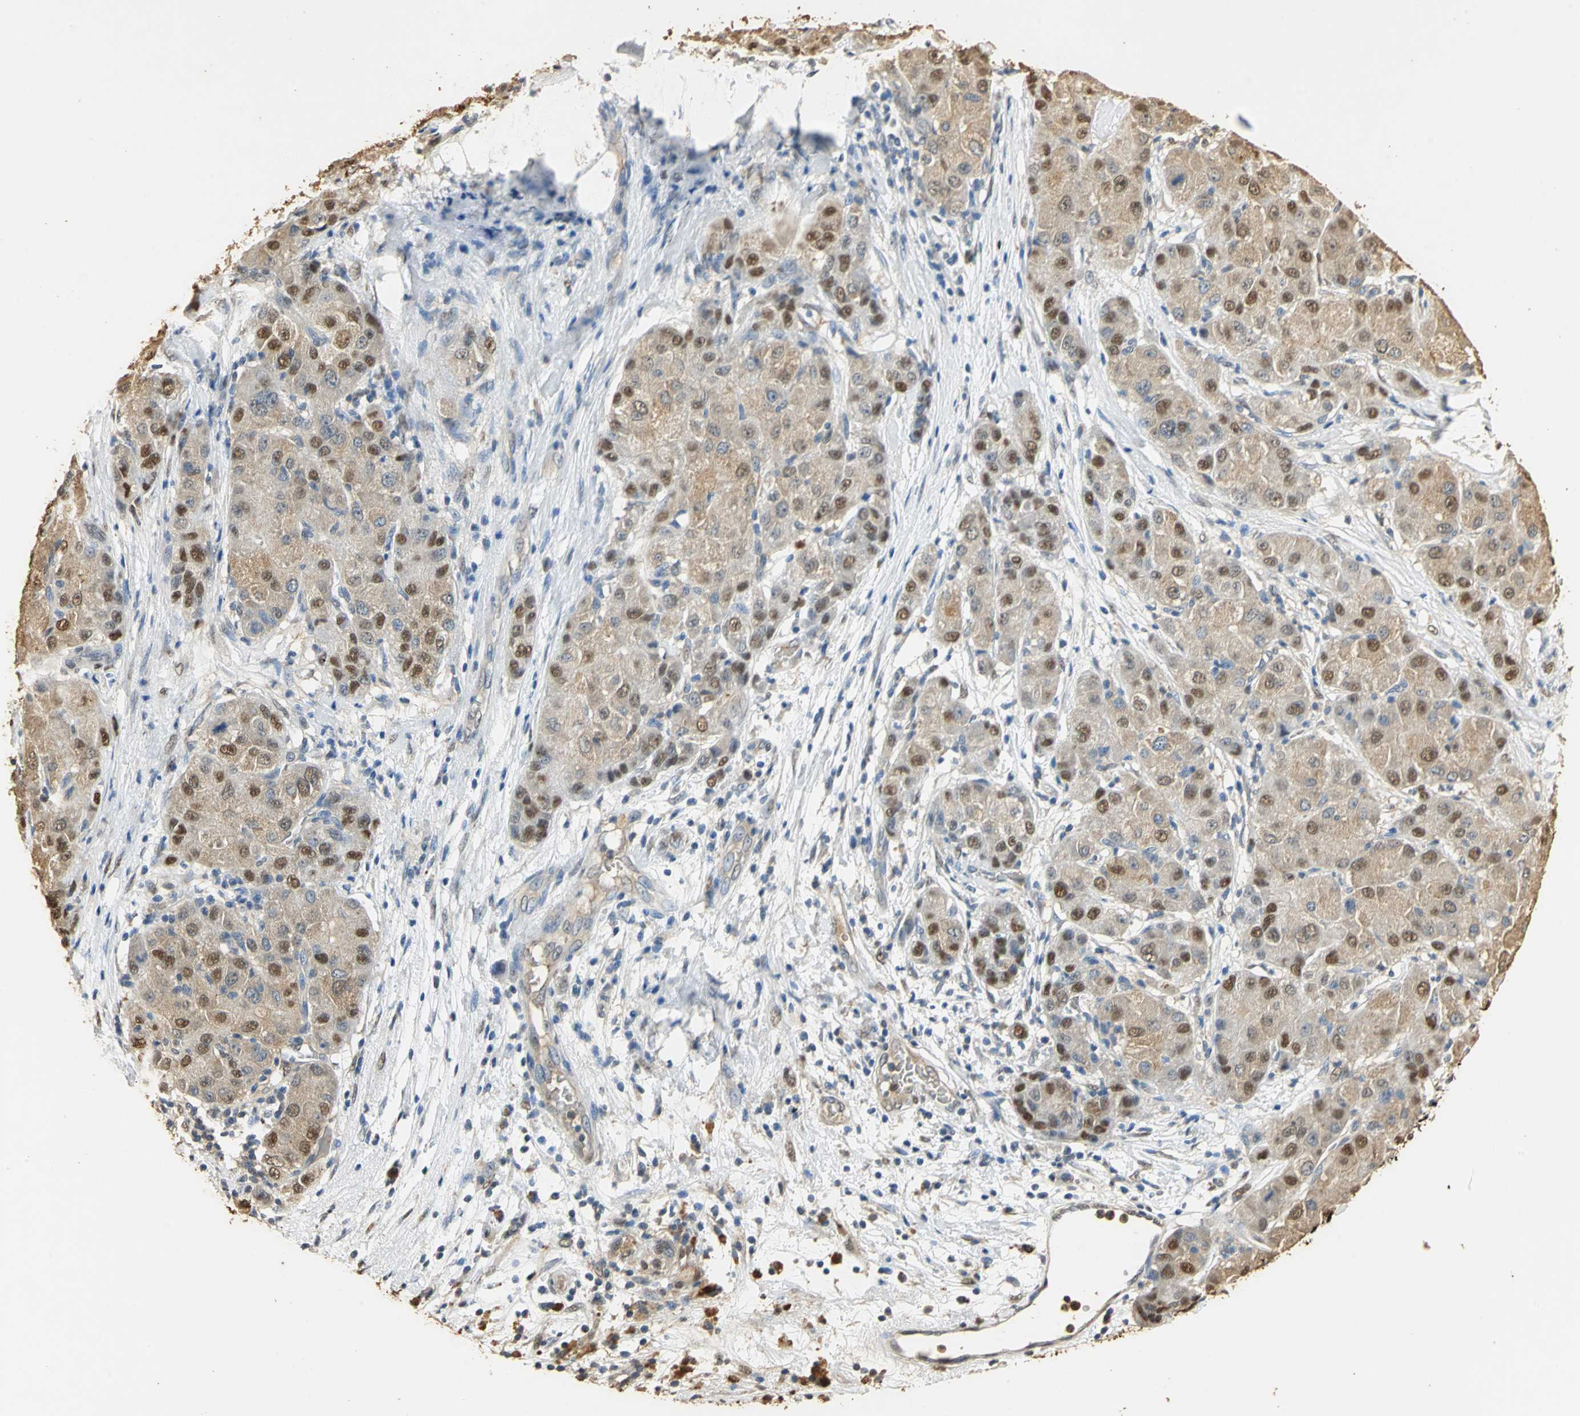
{"staining": {"intensity": "moderate", "quantity": ">75%", "location": "cytoplasmic/membranous"}, "tissue": "liver cancer", "cell_type": "Tumor cells", "image_type": "cancer", "snomed": [{"axis": "morphology", "description": "Carcinoma, Hepatocellular, NOS"}, {"axis": "topography", "description": "Liver"}], "caption": "This histopathology image demonstrates IHC staining of human hepatocellular carcinoma (liver), with medium moderate cytoplasmic/membranous expression in about >75% of tumor cells.", "gene": "GAPDH", "patient": {"sex": "male", "age": 80}}